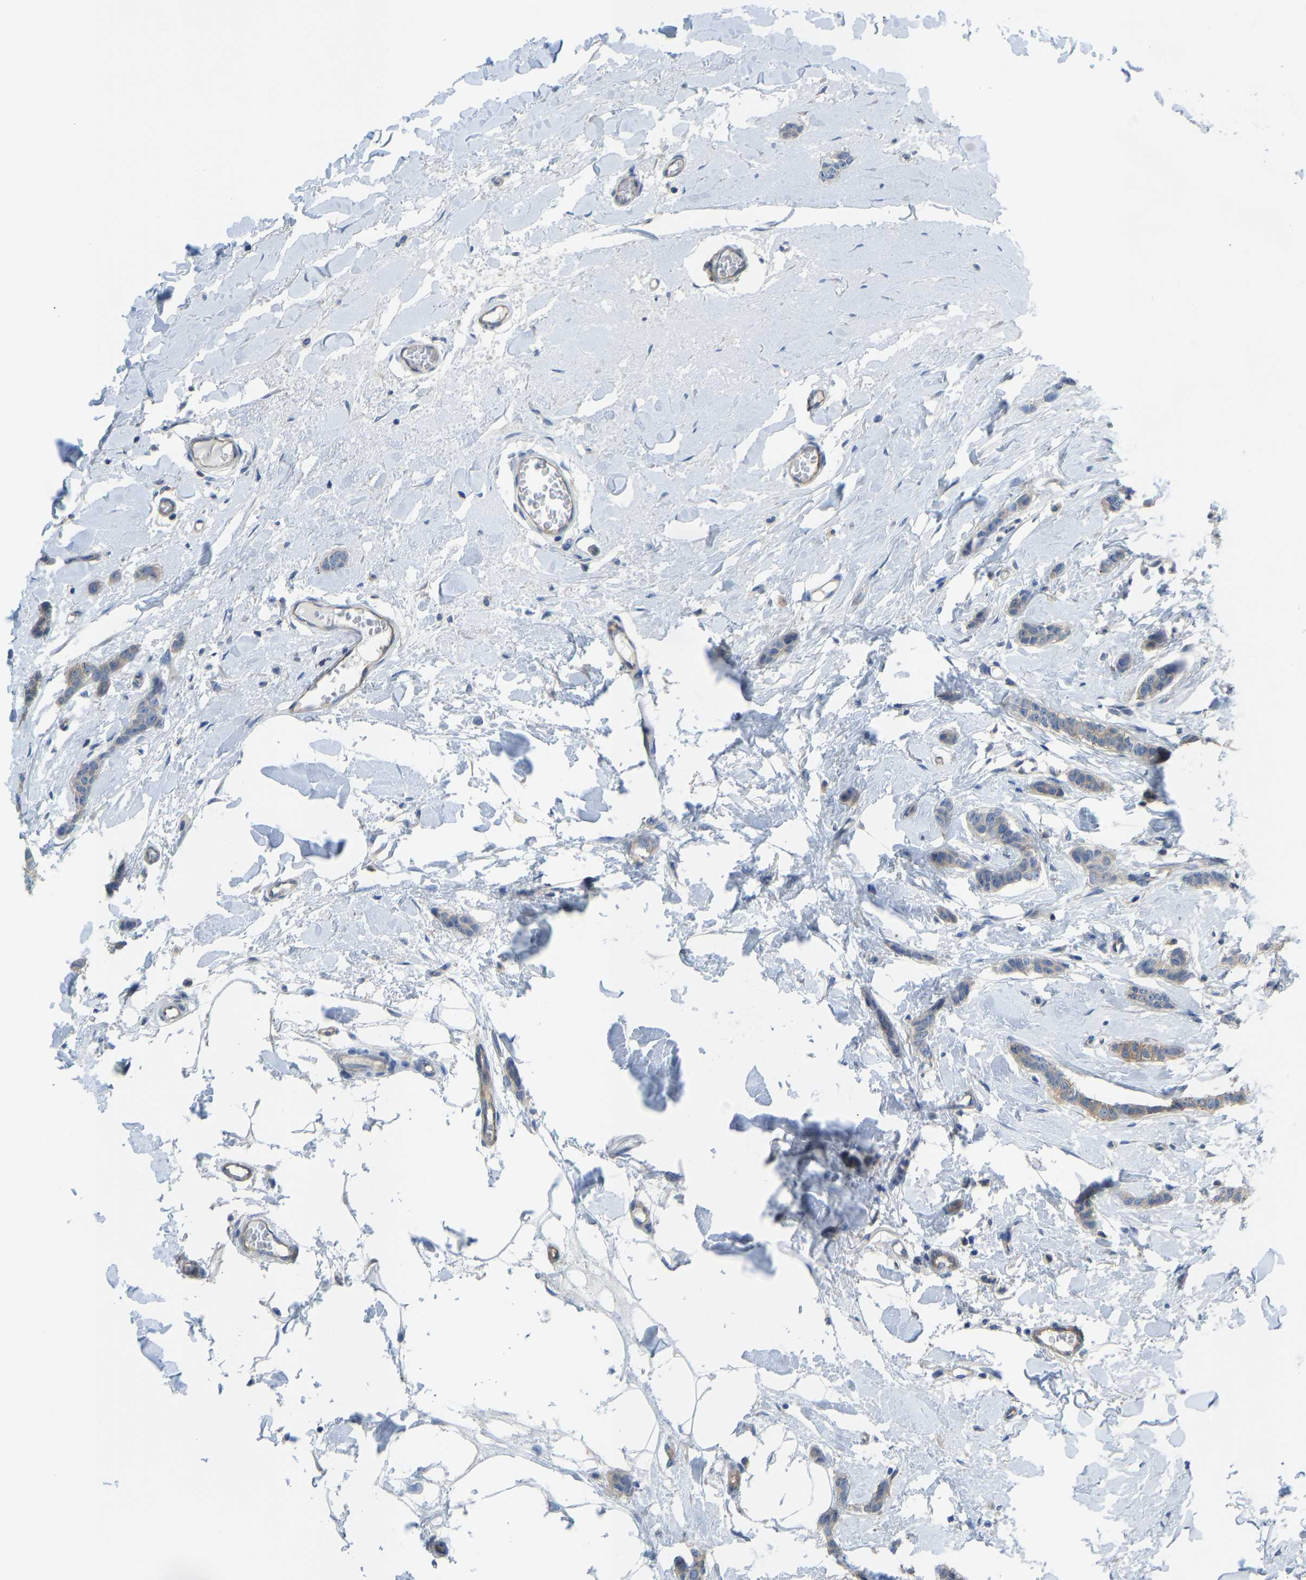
{"staining": {"intensity": "weak", "quantity": ">75%", "location": "cytoplasmic/membranous"}, "tissue": "breast cancer", "cell_type": "Tumor cells", "image_type": "cancer", "snomed": [{"axis": "morphology", "description": "Lobular carcinoma"}, {"axis": "topography", "description": "Skin"}, {"axis": "topography", "description": "Breast"}], "caption": "Immunohistochemistry histopathology image of neoplastic tissue: lobular carcinoma (breast) stained using IHC shows low levels of weak protein expression localized specifically in the cytoplasmic/membranous of tumor cells, appearing as a cytoplasmic/membranous brown color.", "gene": "PPP3CA", "patient": {"sex": "female", "age": 46}}